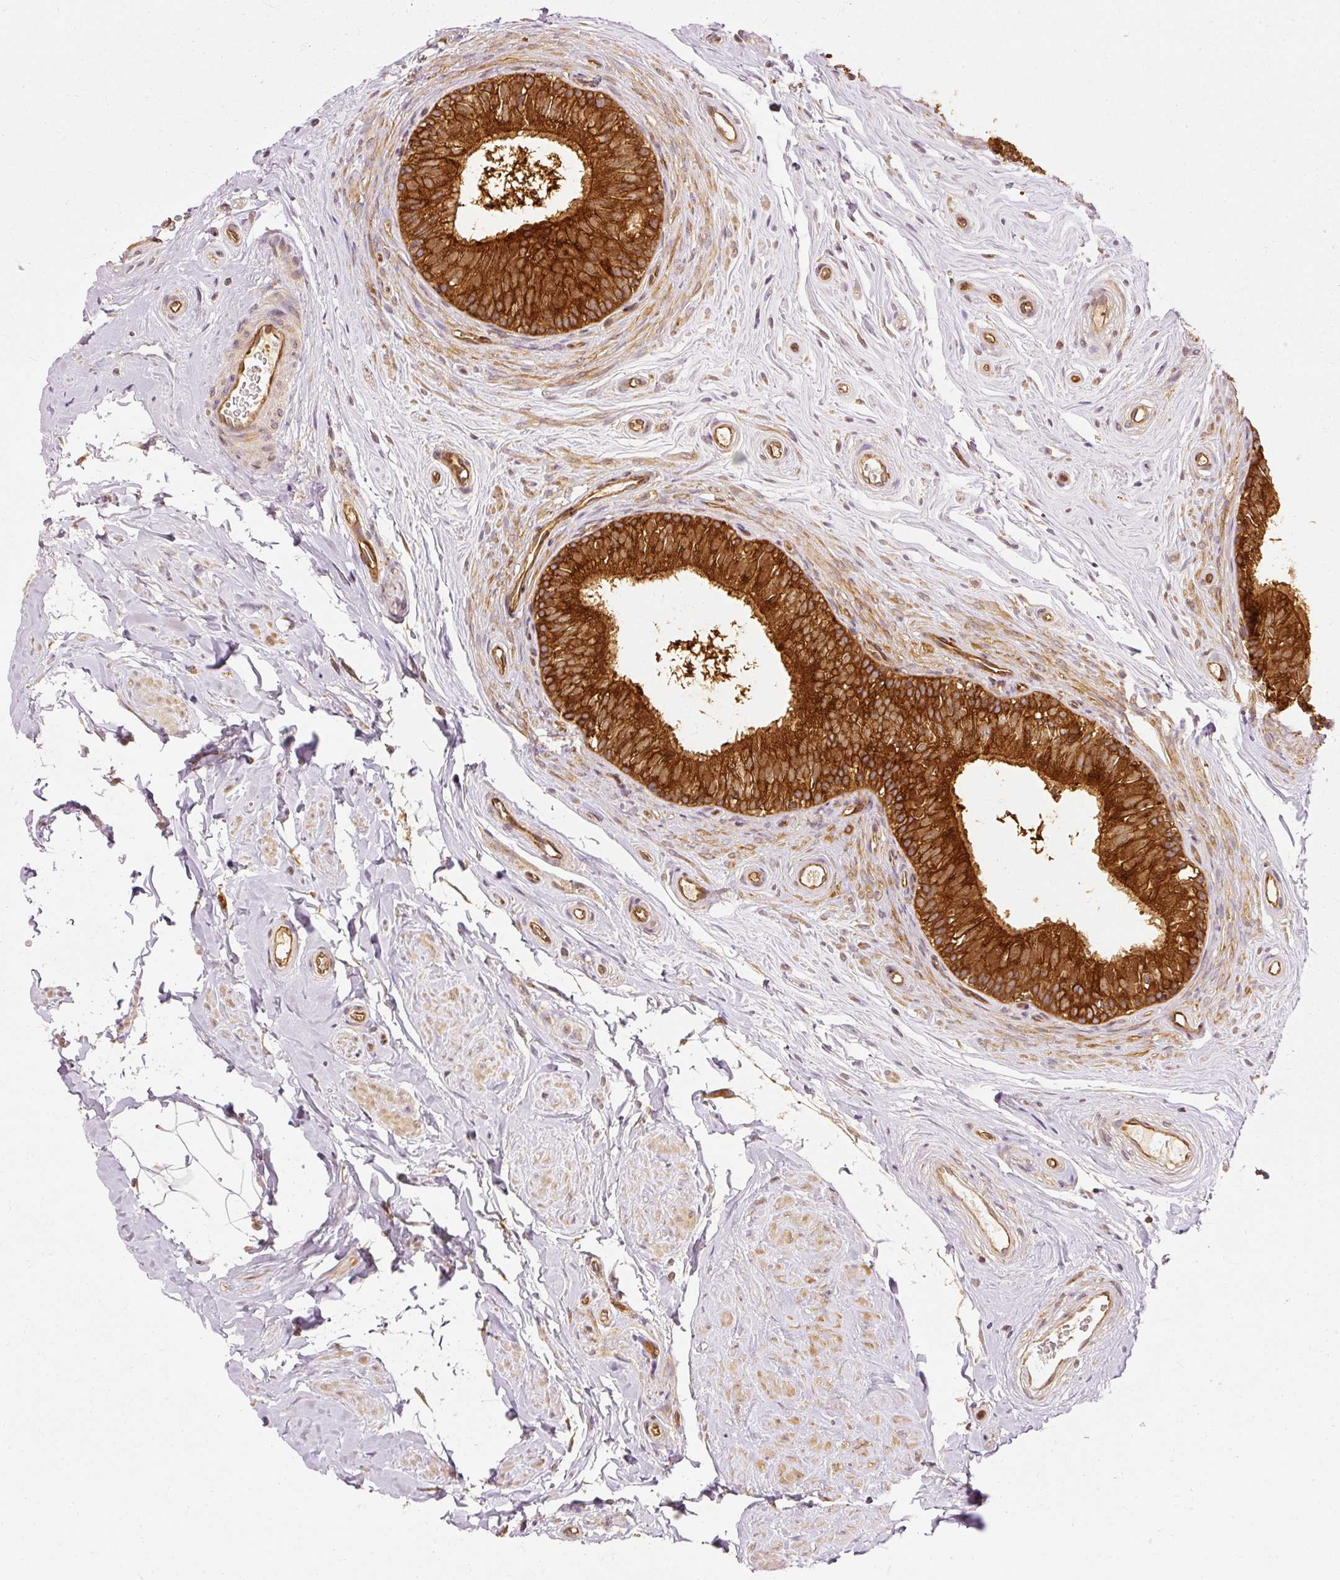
{"staining": {"intensity": "strong", "quantity": ">75%", "location": "cytoplasmic/membranous"}, "tissue": "epididymis", "cell_type": "Glandular cells", "image_type": "normal", "snomed": [{"axis": "morphology", "description": "Normal tissue, NOS"}, {"axis": "topography", "description": "Epididymis"}], "caption": "This image demonstrates unremarkable epididymis stained with immunohistochemistry (IHC) to label a protein in brown. The cytoplasmic/membranous of glandular cells show strong positivity for the protein. Nuclei are counter-stained blue.", "gene": "ARMH3", "patient": {"sex": "male", "age": 45}}